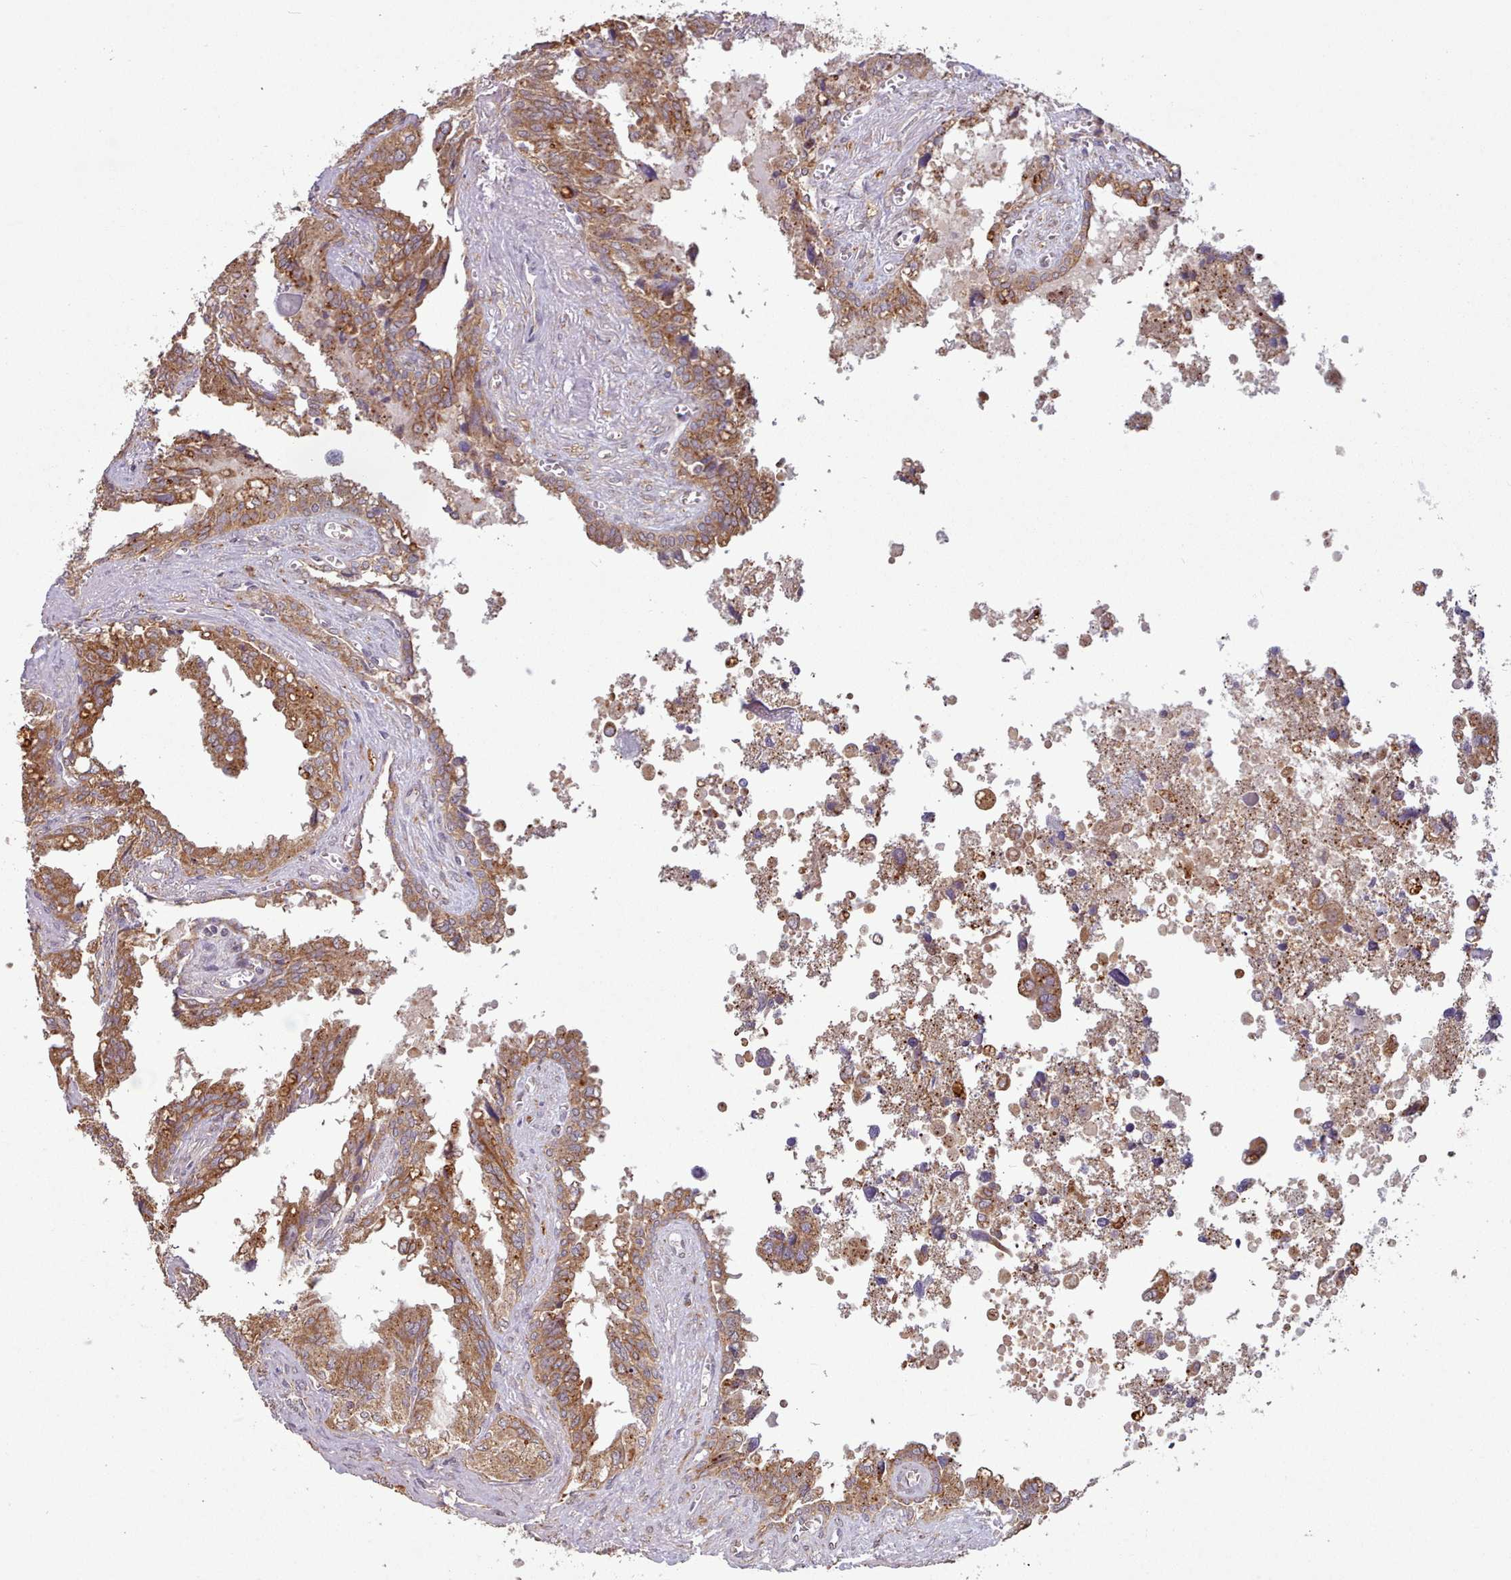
{"staining": {"intensity": "moderate", "quantity": ">75%", "location": "cytoplasmic/membranous"}, "tissue": "seminal vesicle", "cell_type": "Glandular cells", "image_type": "normal", "snomed": [{"axis": "morphology", "description": "Normal tissue, NOS"}, {"axis": "topography", "description": "Seminal veicle"}], "caption": "An immunohistochemistry (IHC) histopathology image of normal tissue is shown. Protein staining in brown labels moderate cytoplasmic/membranous positivity in seminal vesicle within glandular cells. (Stains: DAB (3,3'-diaminobenzidine) in brown, nuclei in blue, Microscopy: brightfield microscopy at high magnification).", "gene": "CRYBG1", "patient": {"sex": "male", "age": 67}}